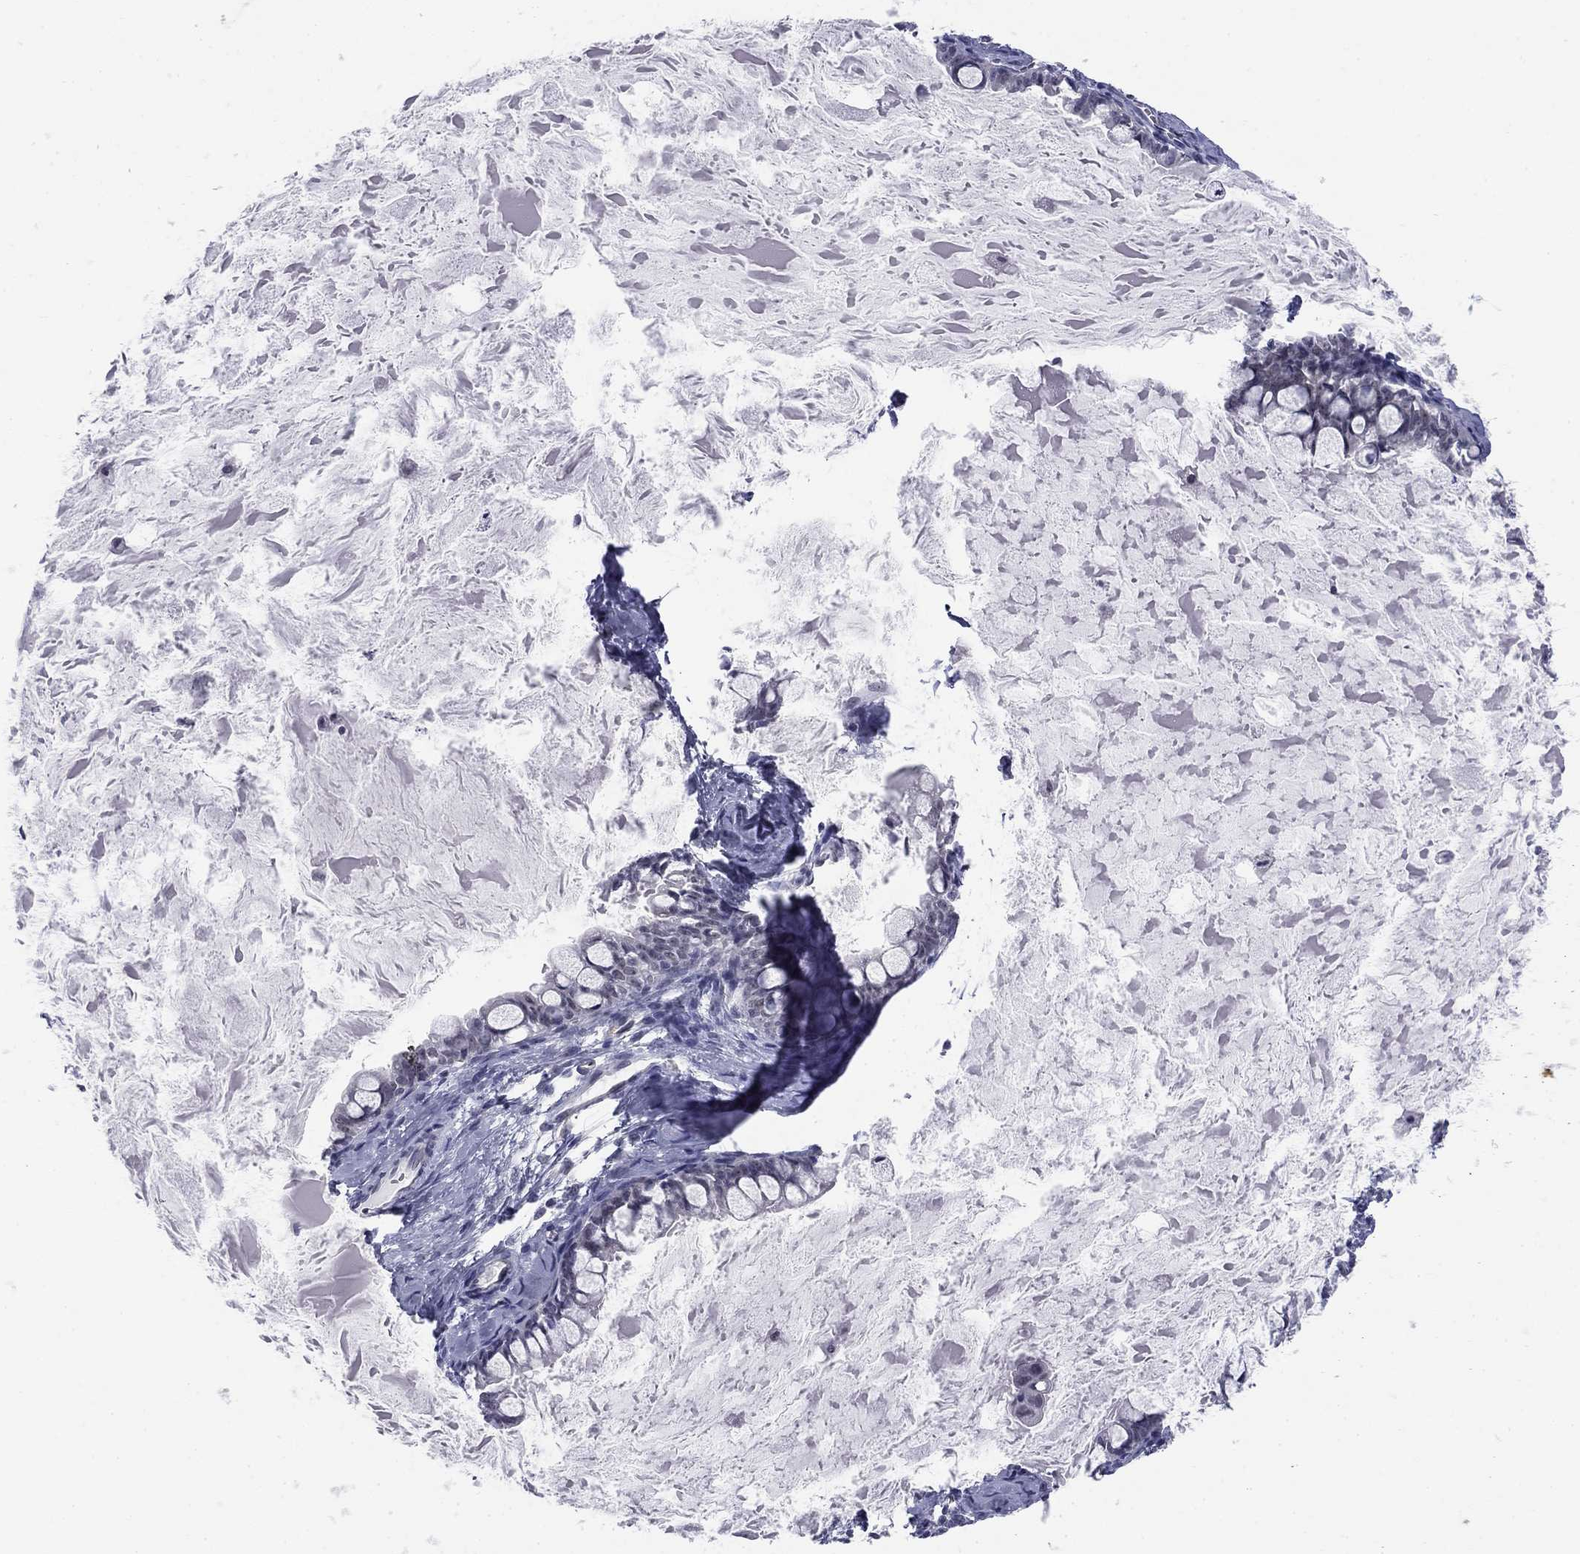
{"staining": {"intensity": "negative", "quantity": "none", "location": "none"}, "tissue": "ovarian cancer", "cell_type": "Tumor cells", "image_type": "cancer", "snomed": [{"axis": "morphology", "description": "Cystadenocarcinoma, mucinous, NOS"}, {"axis": "topography", "description": "Ovary"}], "caption": "An immunohistochemistry micrograph of mucinous cystadenocarcinoma (ovarian) is shown. There is no staining in tumor cells of mucinous cystadenocarcinoma (ovarian). (Brightfield microscopy of DAB (3,3'-diaminobenzidine) immunohistochemistry (IHC) at high magnification).", "gene": "TIGD4", "patient": {"sex": "female", "age": 63}}